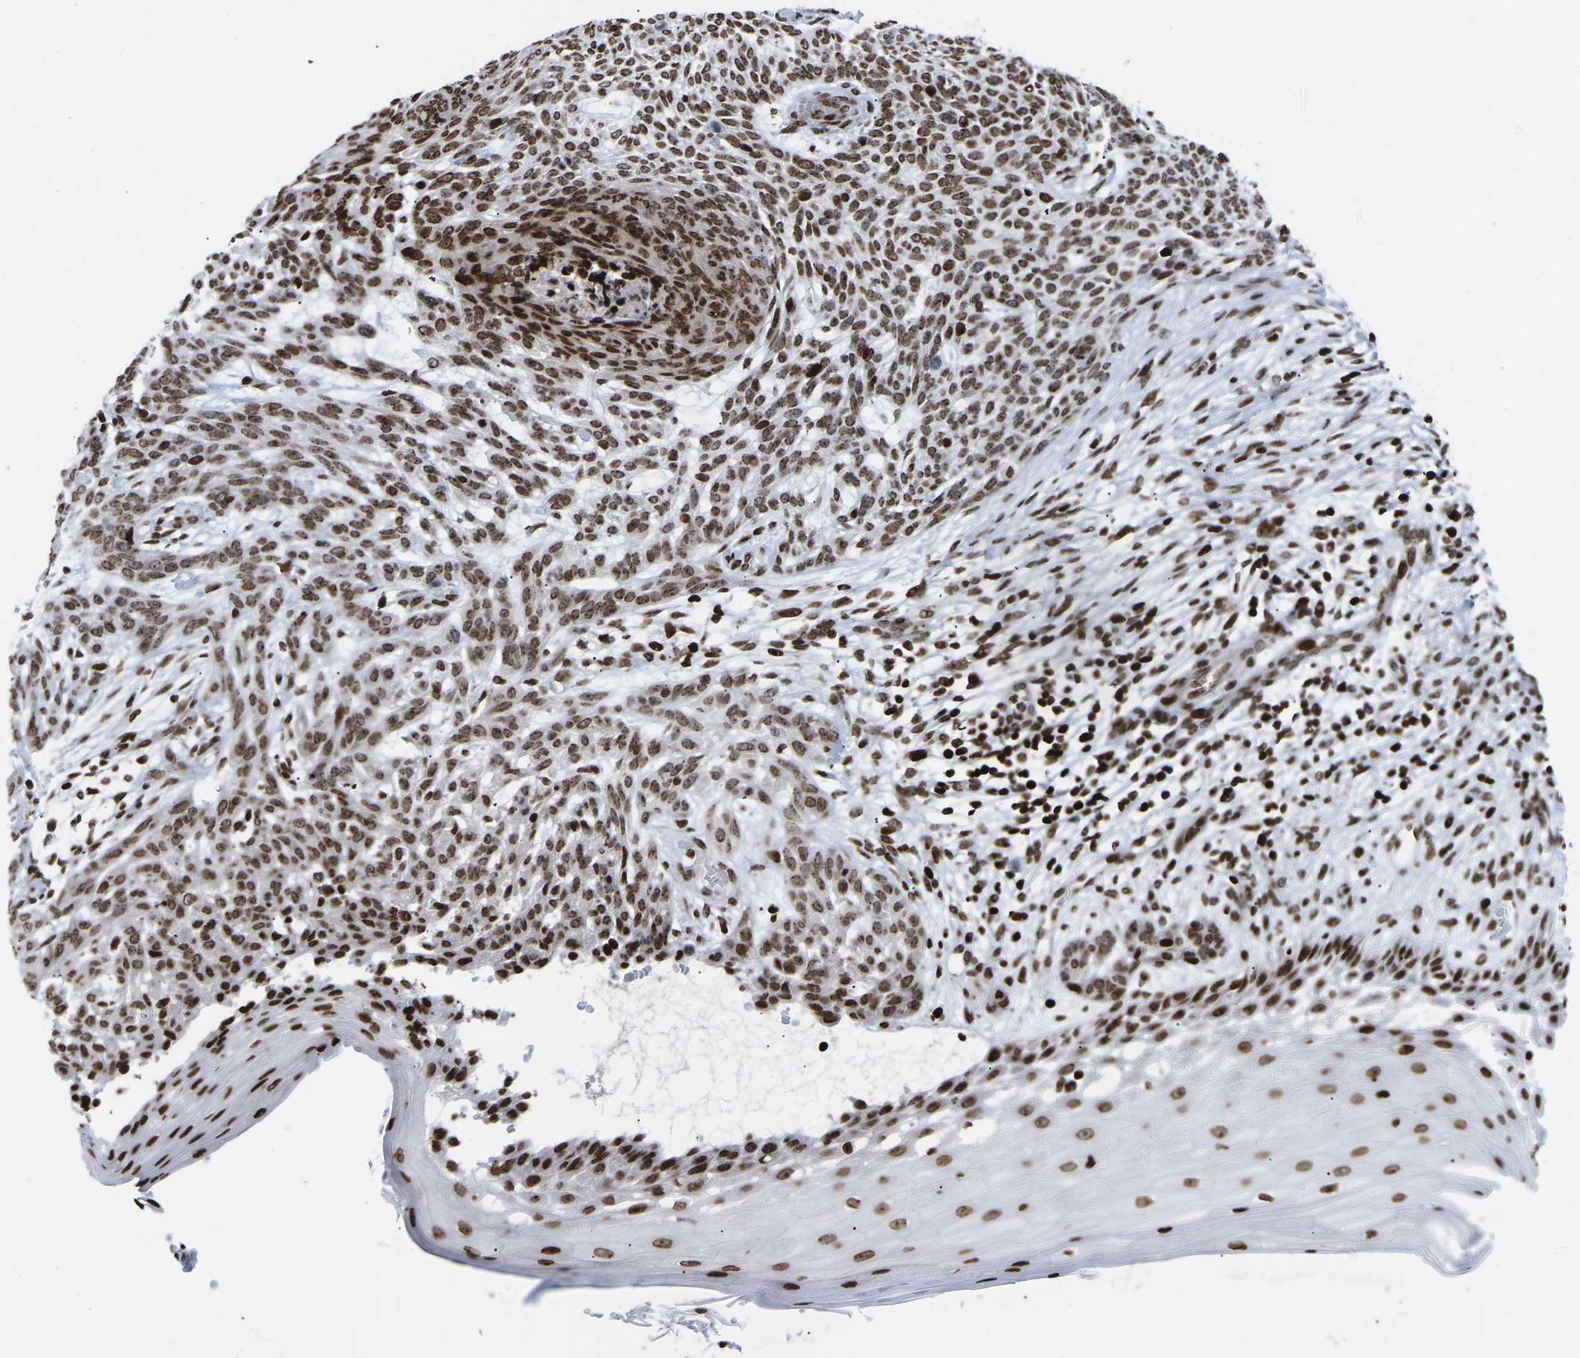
{"staining": {"intensity": "strong", "quantity": ">75%", "location": "cytoplasmic/membranous,nuclear"}, "tissue": "skin cancer", "cell_type": "Tumor cells", "image_type": "cancer", "snomed": [{"axis": "morphology", "description": "Basal cell carcinoma"}, {"axis": "topography", "description": "Skin"}], "caption": "A brown stain shows strong cytoplasmic/membranous and nuclear positivity of a protein in skin basal cell carcinoma tumor cells.", "gene": "H1-4", "patient": {"sex": "female", "age": 59}}